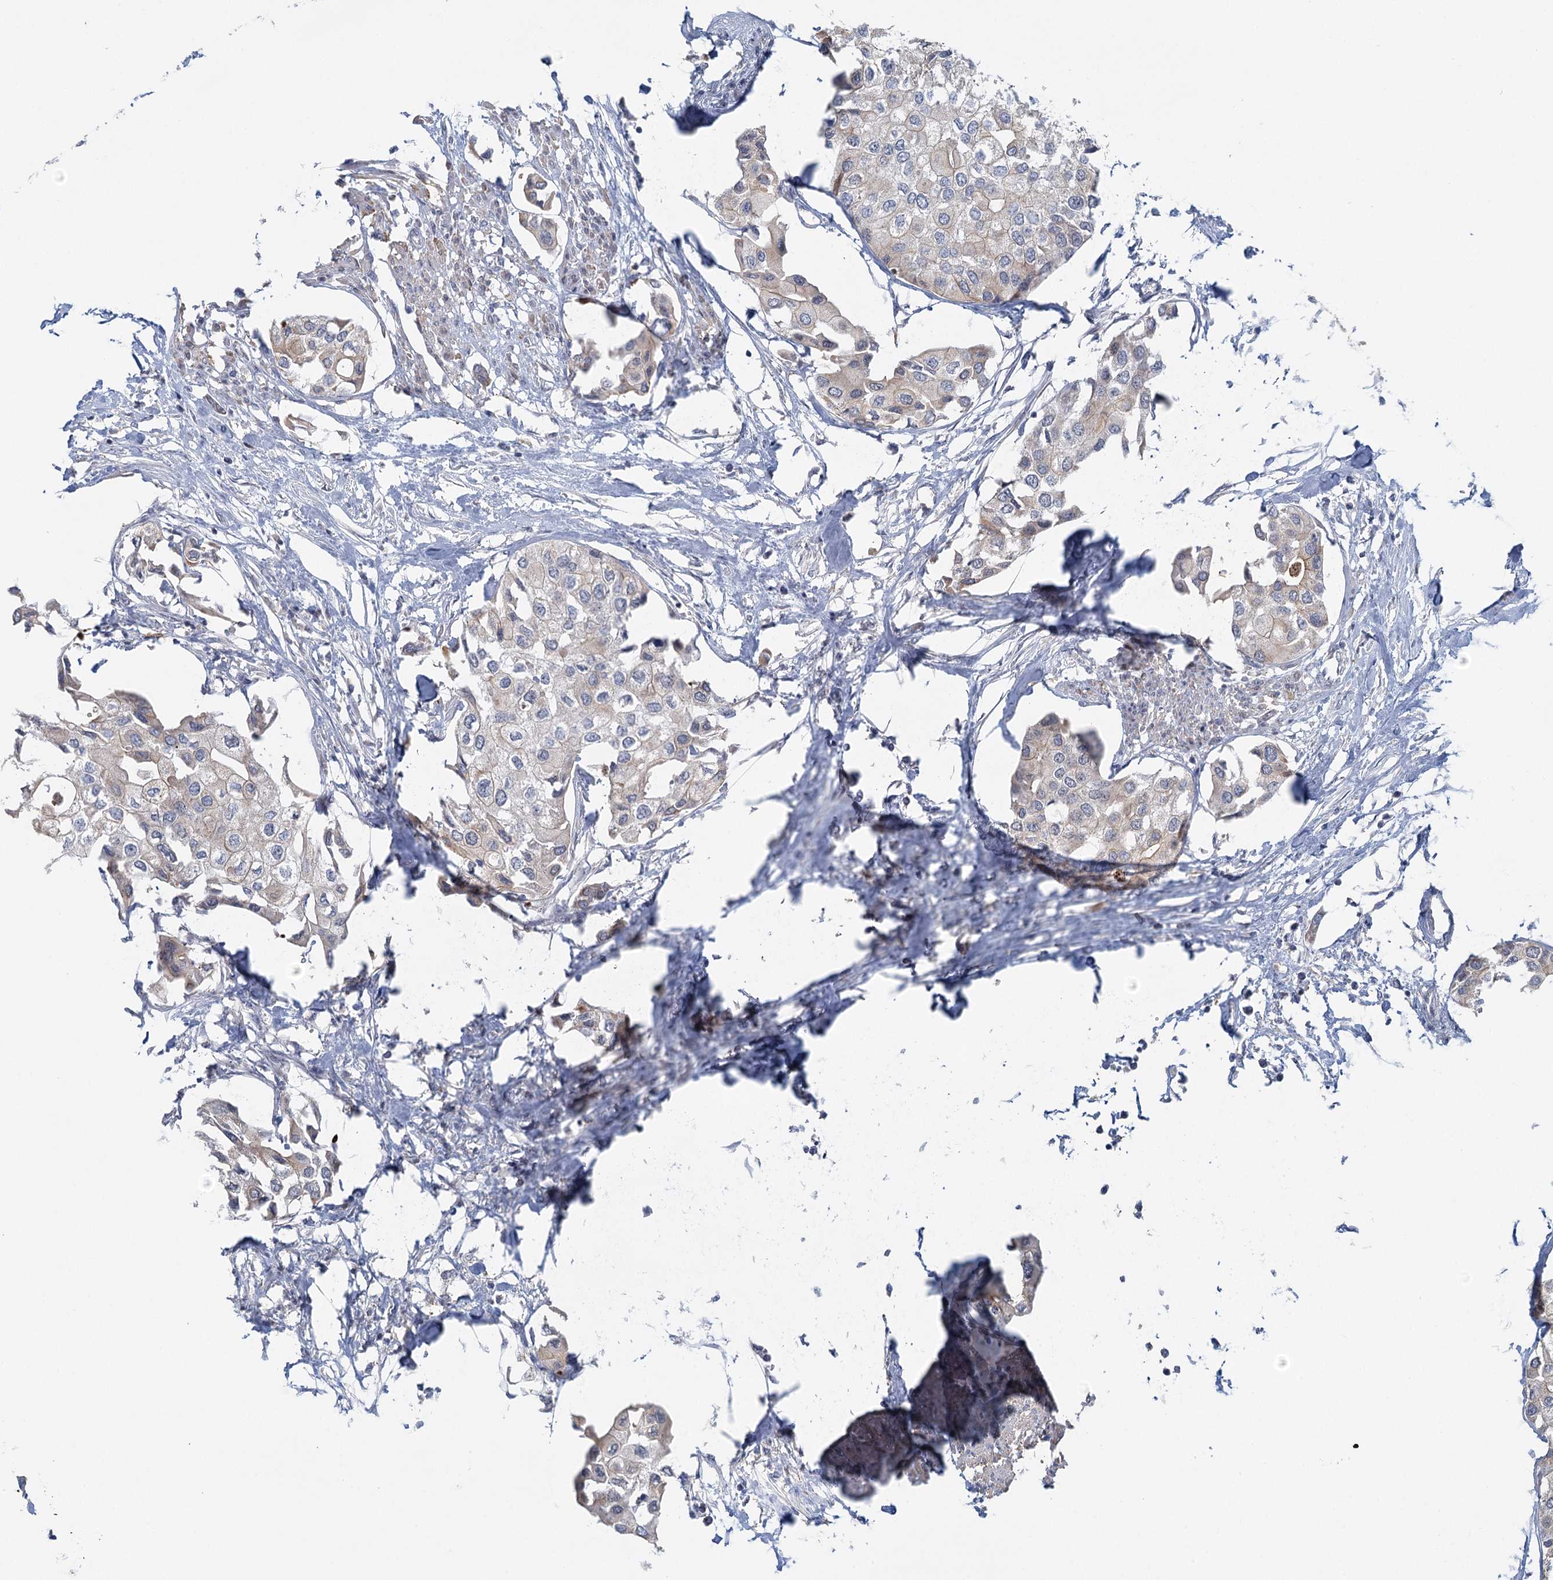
{"staining": {"intensity": "negative", "quantity": "none", "location": "none"}, "tissue": "urothelial cancer", "cell_type": "Tumor cells", "image_type": "cancer", "snomed": [{"axis": "morphology", "description": "Urothelial carcinoma, High grade"}, {"axis": "topography", "description": "Urinary bladder"}], "caption": "Tumor cells are negative for brown protein staining in urothelial carcinoma (high-grade).", "gene": "GPATCH11", "patient": {"sex": "male", "age": 64}}